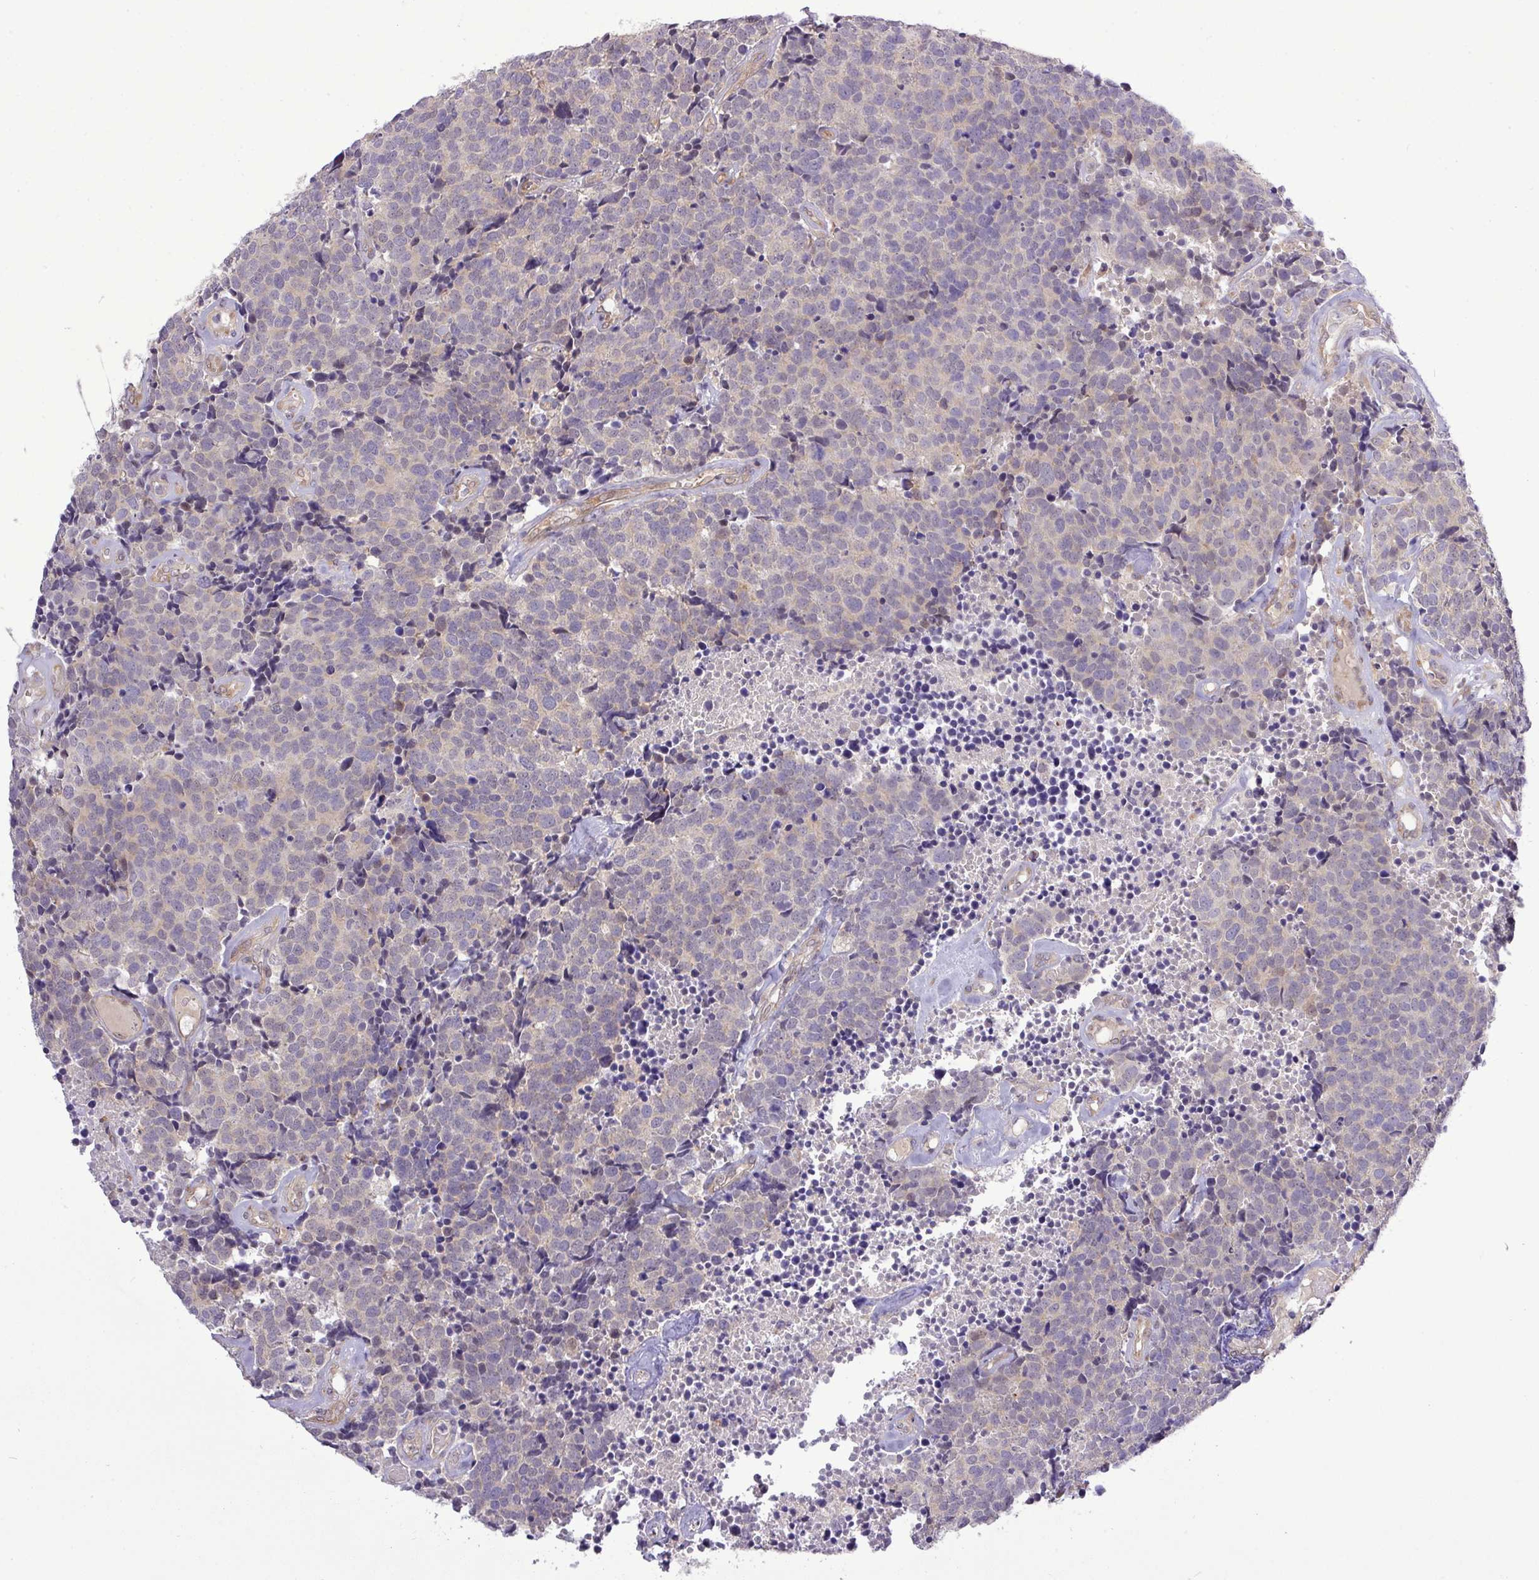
{"staining": {"intensity": "negative", "quantity": "none", "location": "none"}, "tissue": "carcinoid", "cell_type": "Tumor cells", "image_type": "cancer", "snomed": [{"axis": "morphology", "description": "Carcinoid, malignant, NOS"}, {"axis": "topography", "description": "Skin"}], "caption": "DAB immunohistochemical staining of human malignant carcinoid shows no significant expression in tumor cells. Brightfield microscopy of immunohistochemistry (IHC) stained with DAB (3,3'-diaminobenzidine) (brown) and hematoxylin (blue), captured at high magnification.", "gene": "FAM222B", "patient": {"sex": "female", "age": 79}}